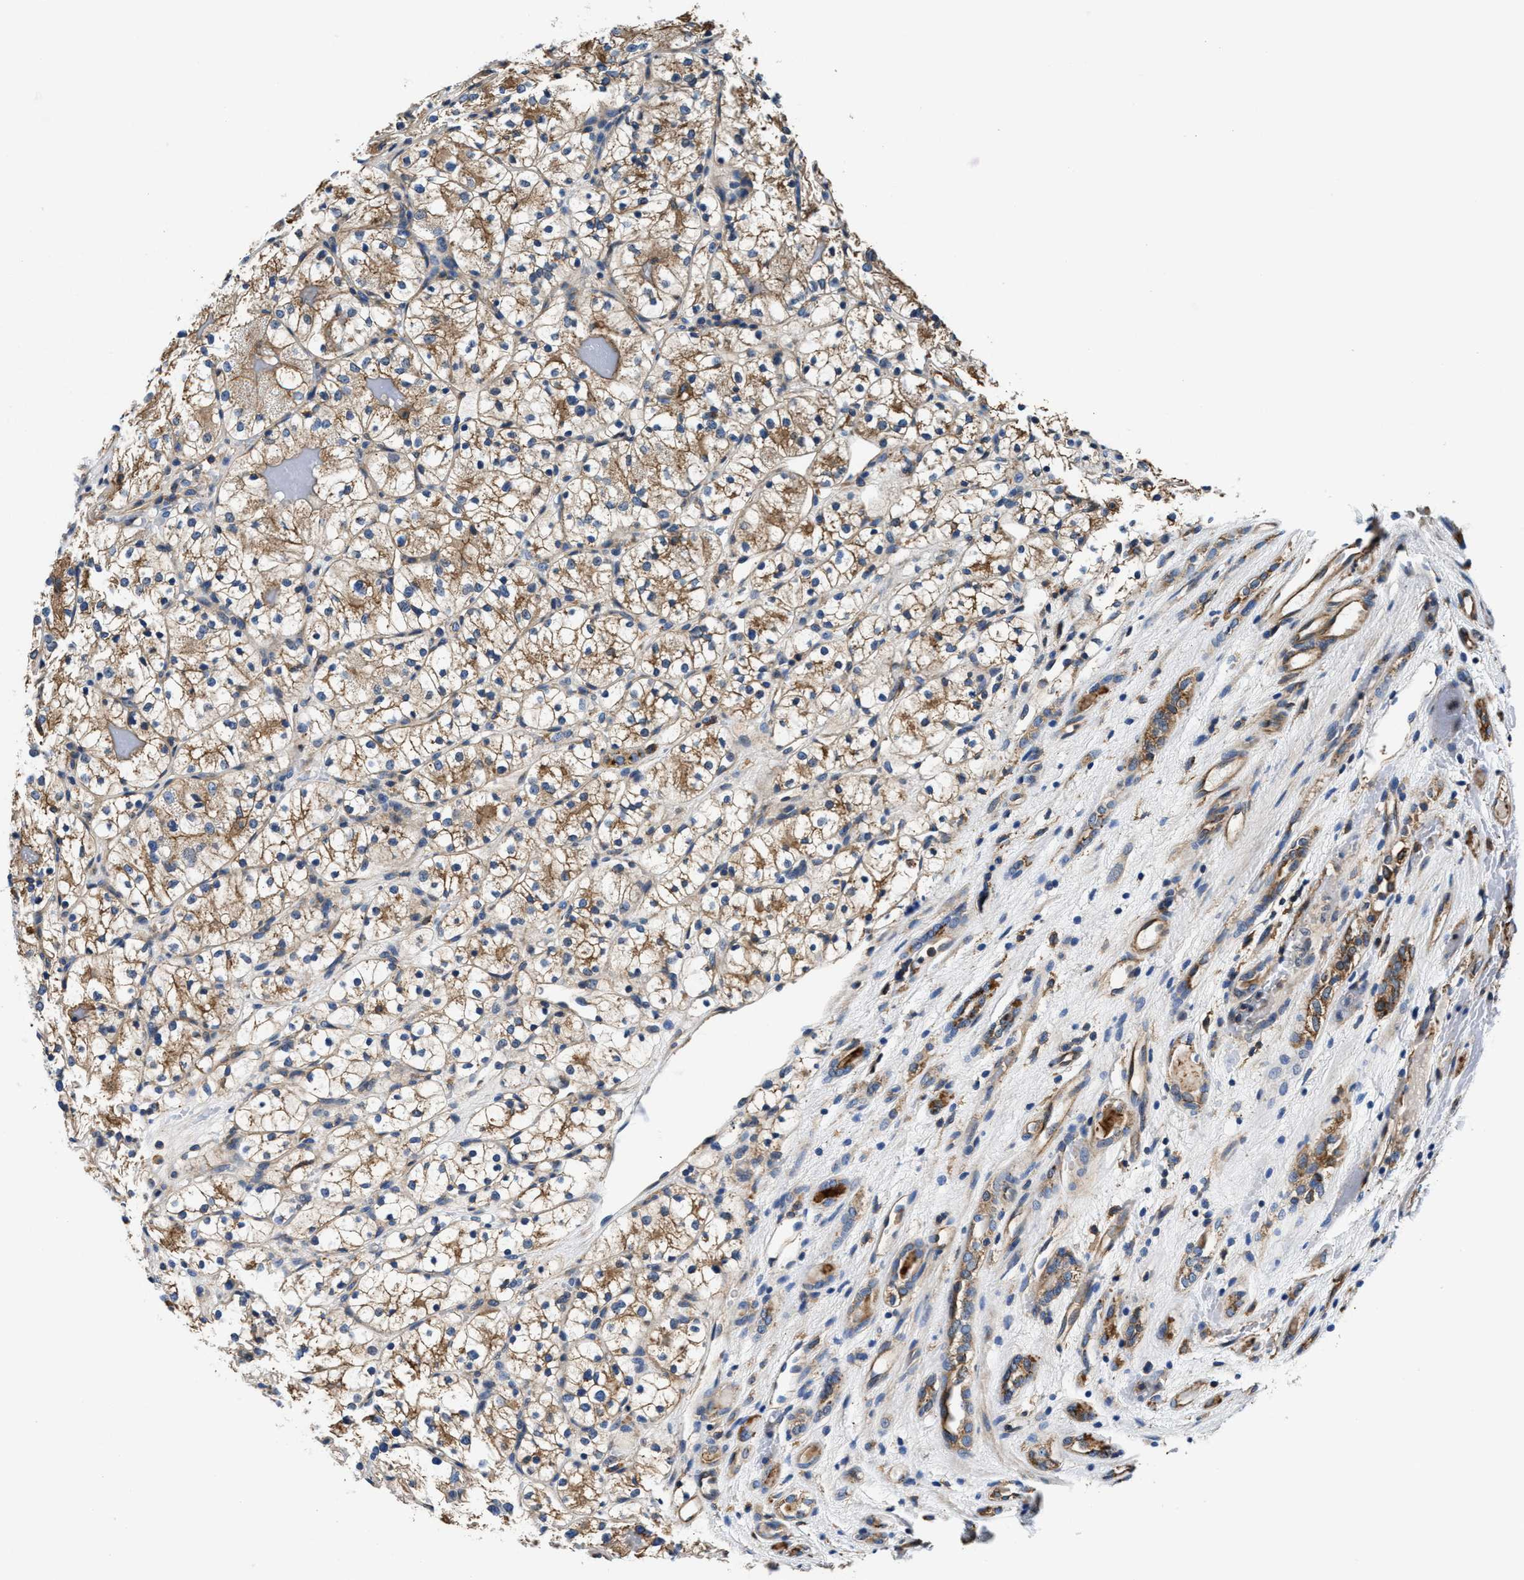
{"staining": {"intensity": "moderate", "quantity": ">75%", "location": "cytoplasmic/membranous"}, "tissue": "renal cancer", "cell_type": "Tumor cells", "image_type": "cancer", "snomed": [{"axis": "morphology", "description": "Adenocarcinoma, NOS"}, {"axis": "topography", "description": "Kidney"}], "caption": "Immunohistochemistry micrograph of neoplastic tissue: human renal cancer (adenocarcinoma) stained using immunohistochemistry reveals medium levels of moderate protein expression localized specifically in the cytoplasmic/membranous of tumor cells, appearing as a cytoplasmic/membranous brown color.", "gene": "PPP1R9B", "patient": {"sex": "female", "age": 60}}